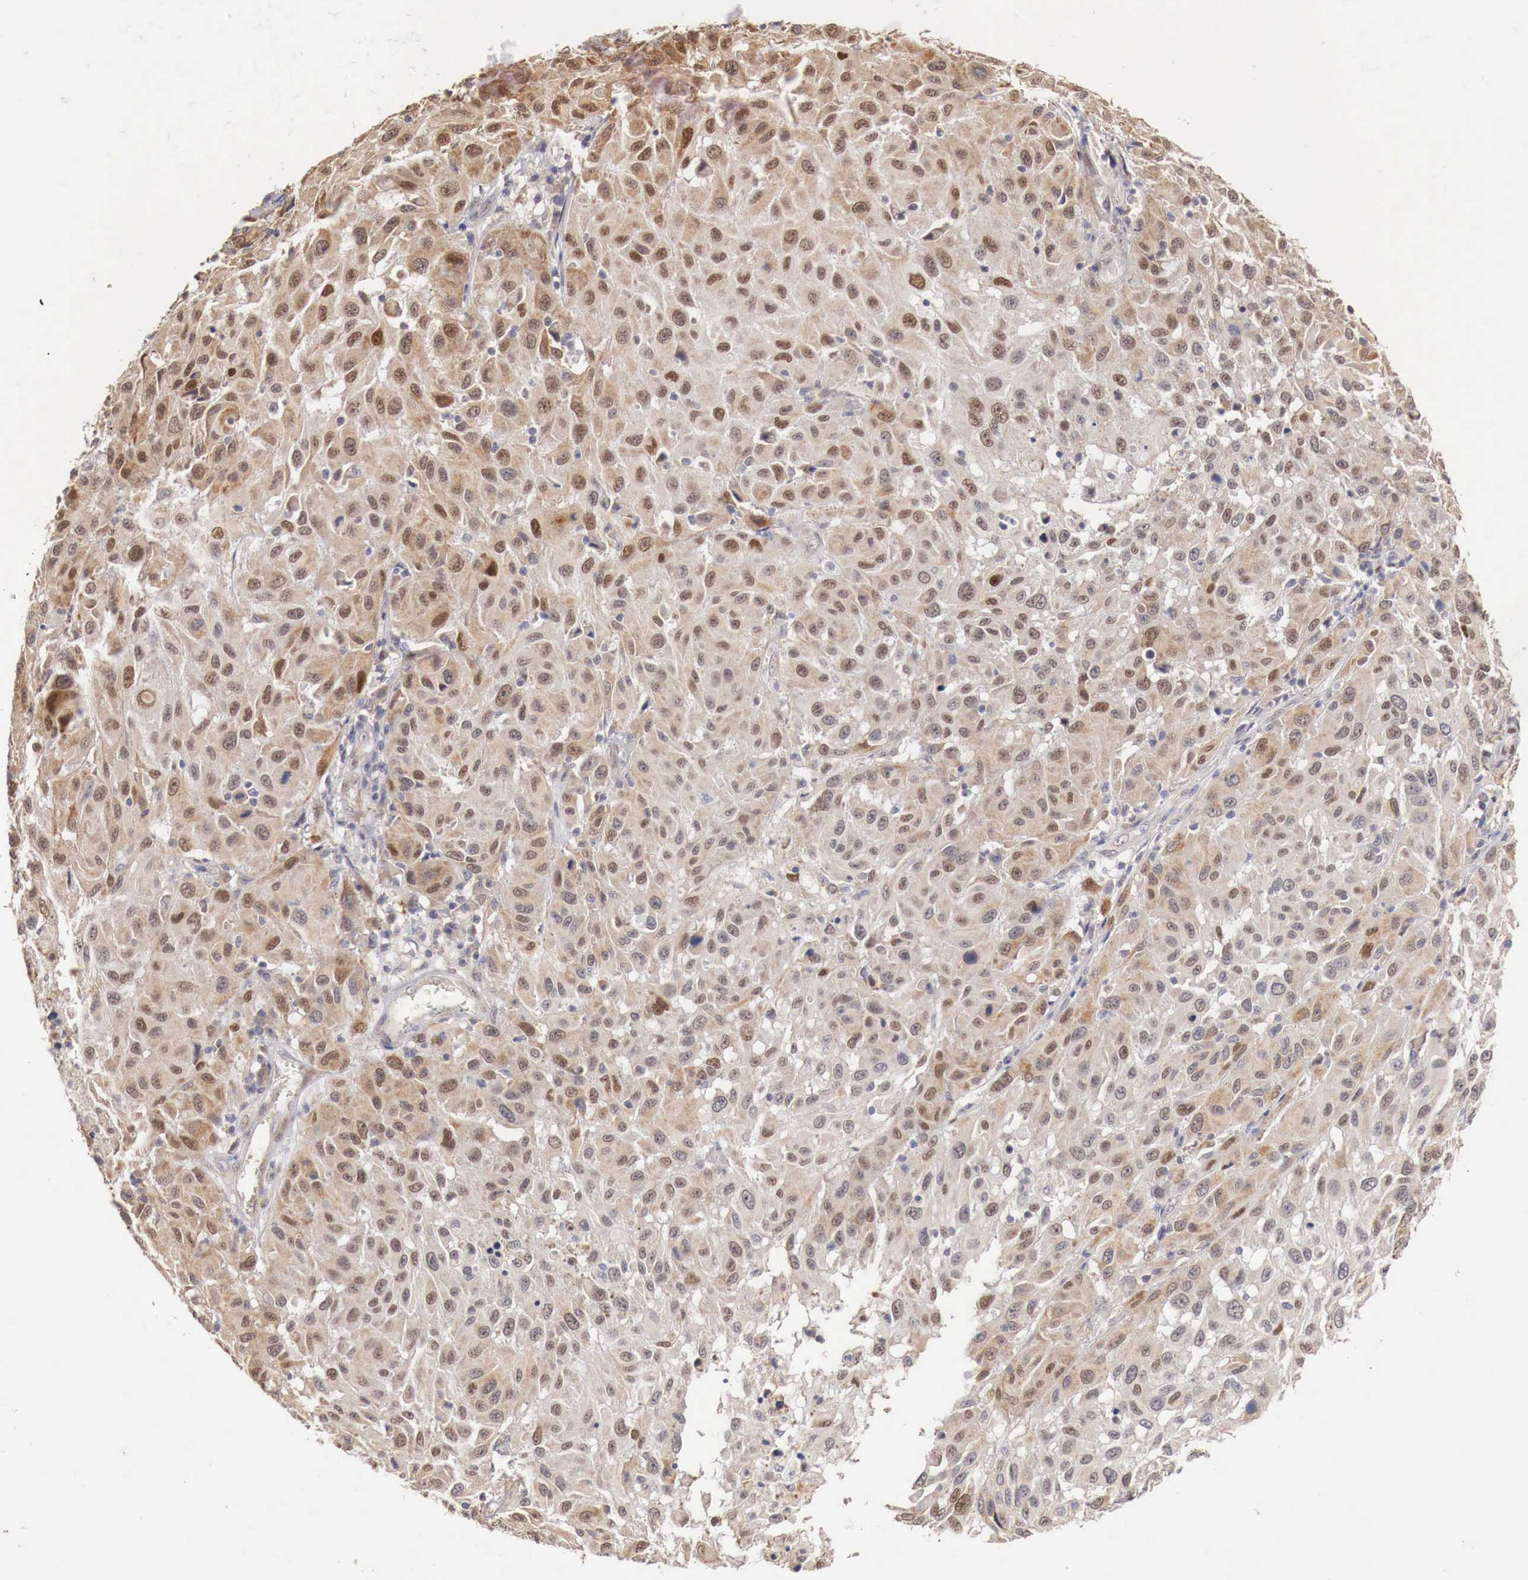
{"staining": {"intensity": "weak", "quantity": "25%-75%", "location": "nuclear"}, "tissue": "melanoma", "cell_type": "Tumor cells", "image_type": "cancer", "snomed": [{"axis": "morphology", "description": "Malignant melanoma, NOS"}, {"axis": "topography", "description": "Skin"}], "caption": "IHC image of human malignant melanoma stained for a protein (brown), which reveals low levels of weak nuclear positivity in about 25%-75% of tumor cells.", "gene": "KHDRBS2", "patient": {"sex": "female", "age": 77}}